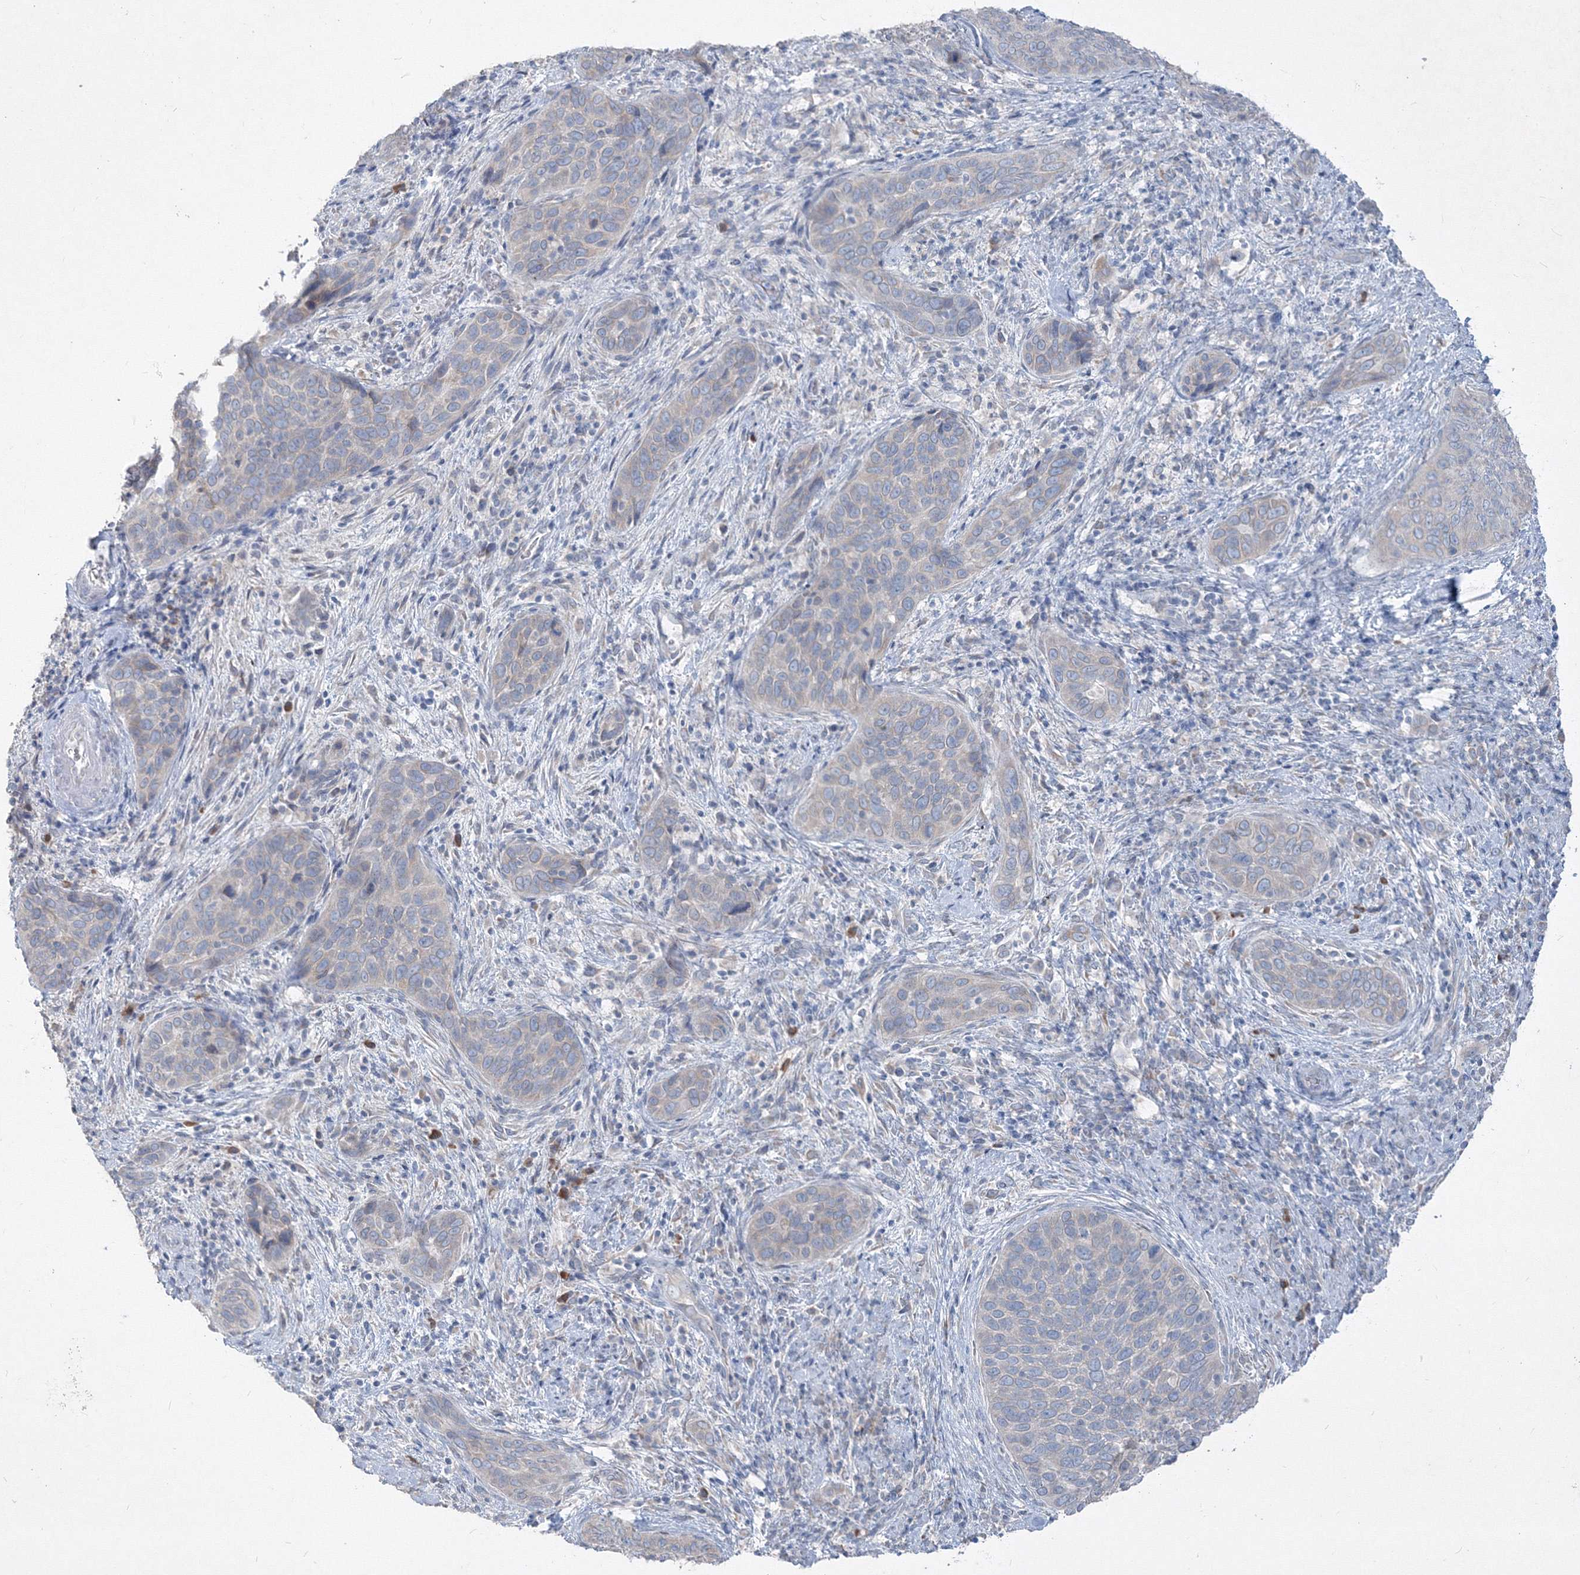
{"staining": {"intensity": "negative", "quantity": "none", "location": "none"}, "tissue": "cervical cancer", "cell_type": "Tumor cells", "image_type": "cancer", "snomed": [{"axis": "morphology", "description": "Squamous cell carcinoma, NOS"}, {"axis": "topography", "description": "Cervix"}], "caption": "Immunohistochemistry micrograph of cervical cancer (squamous cell carcinoma) stained for a protein (brown), which demonstrates no staining in tumor cells.", "gene": "IFNAR1", "patient": {"sex": "female", "age": 60}}